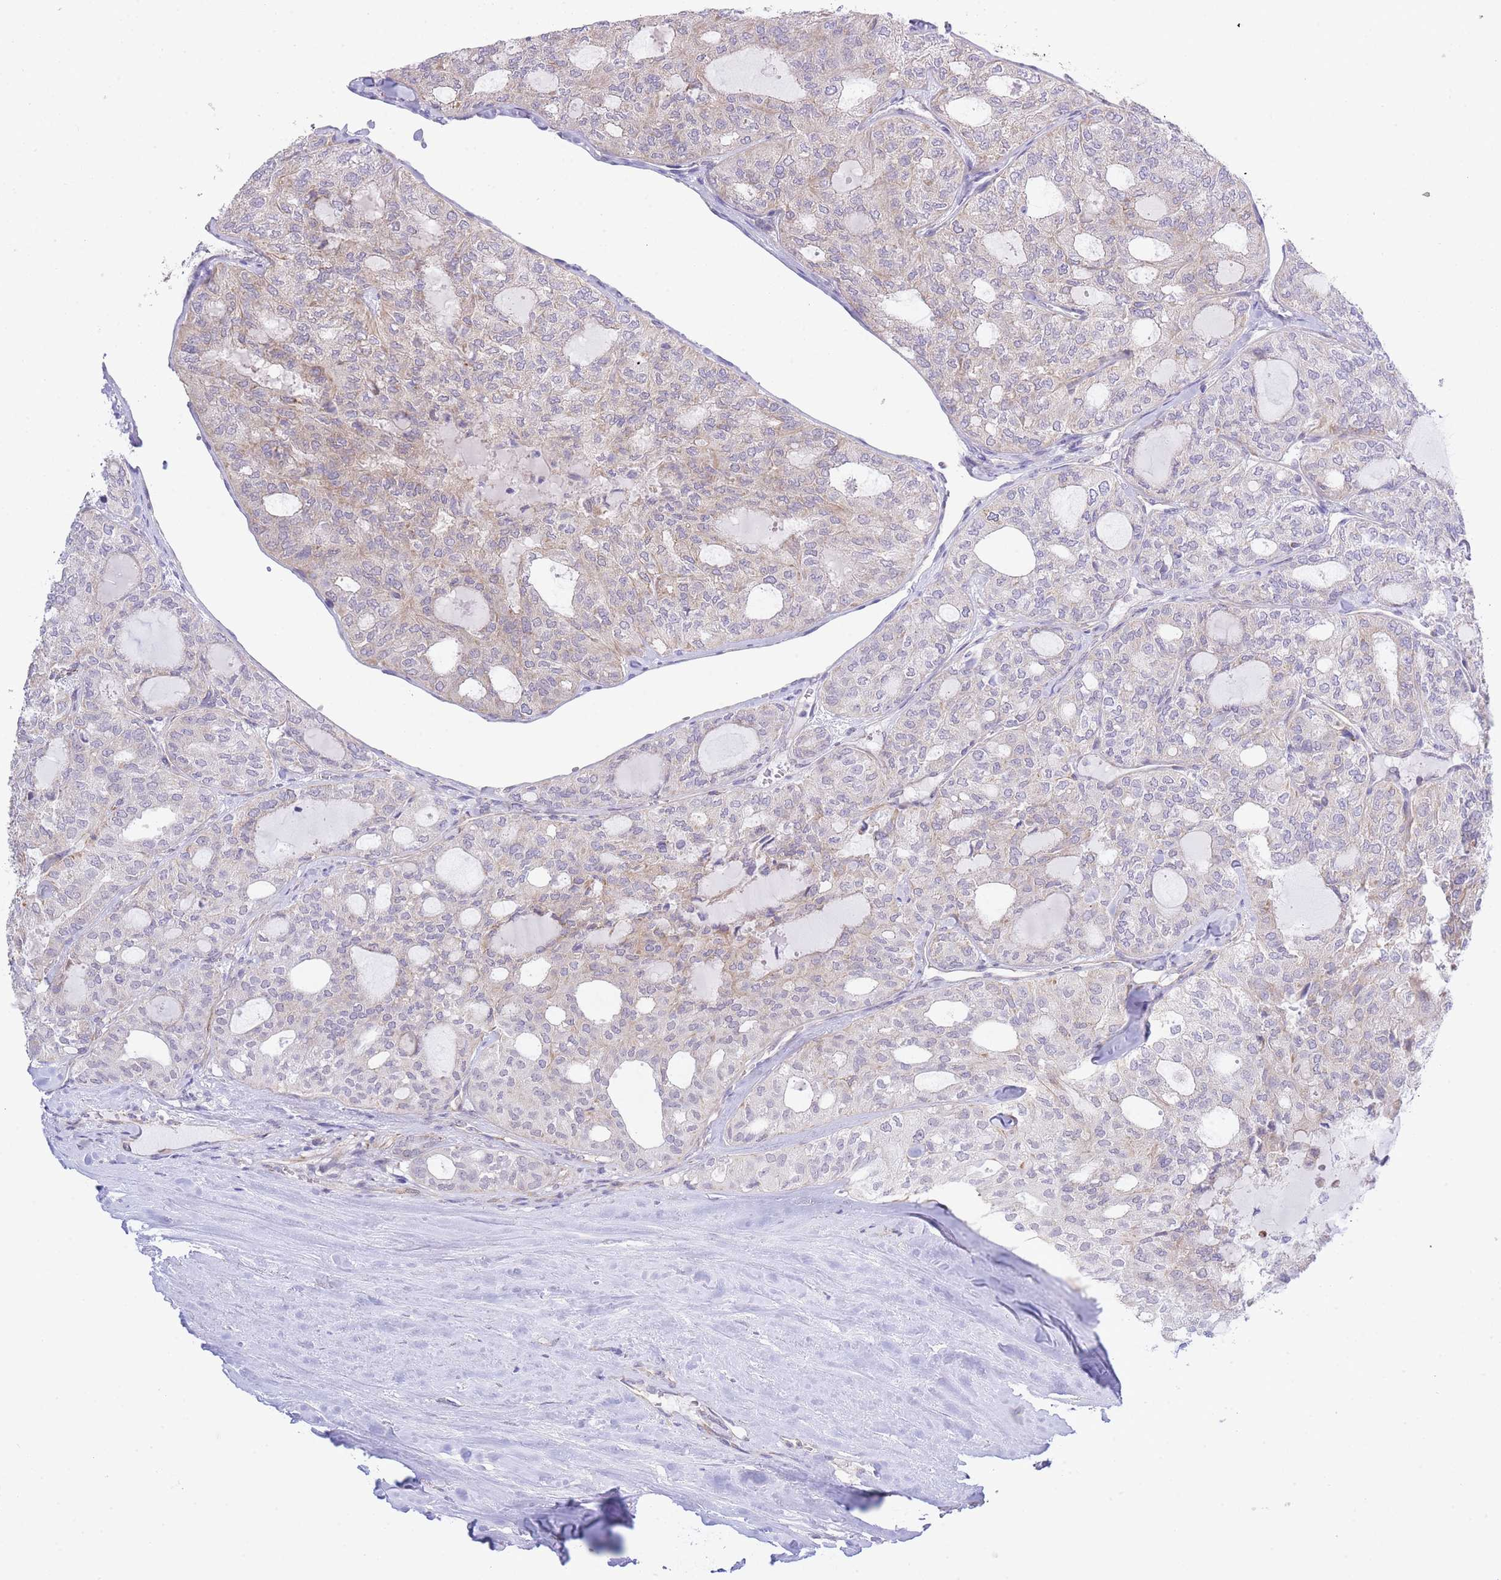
{"staining": {"intensity": "weak", "quantity": "<25%", "location": "cytoplasmic/membranous"}, "tissue": "thyroid cancer", "cell_type": "Tumor cells", "image_type": "cancer", "snomed": [{"axis": "morphology", "description": "Follicular adenoma carcinoma, NOS"}, {"axis": "topography", "description": "Thyroid gland"}], "caption": "High power microscopy image of an immunohistochemistry micrograph of thyroid cancer, revealing no significant positivity in tumor cells. Brightfield microscopy of immunohistochemistry stained with DAB (brown) and hematoxylin (blue), captured at high magnification.", "gene": "CTBP1", "patient": {"sex": "male", "age": 75}}